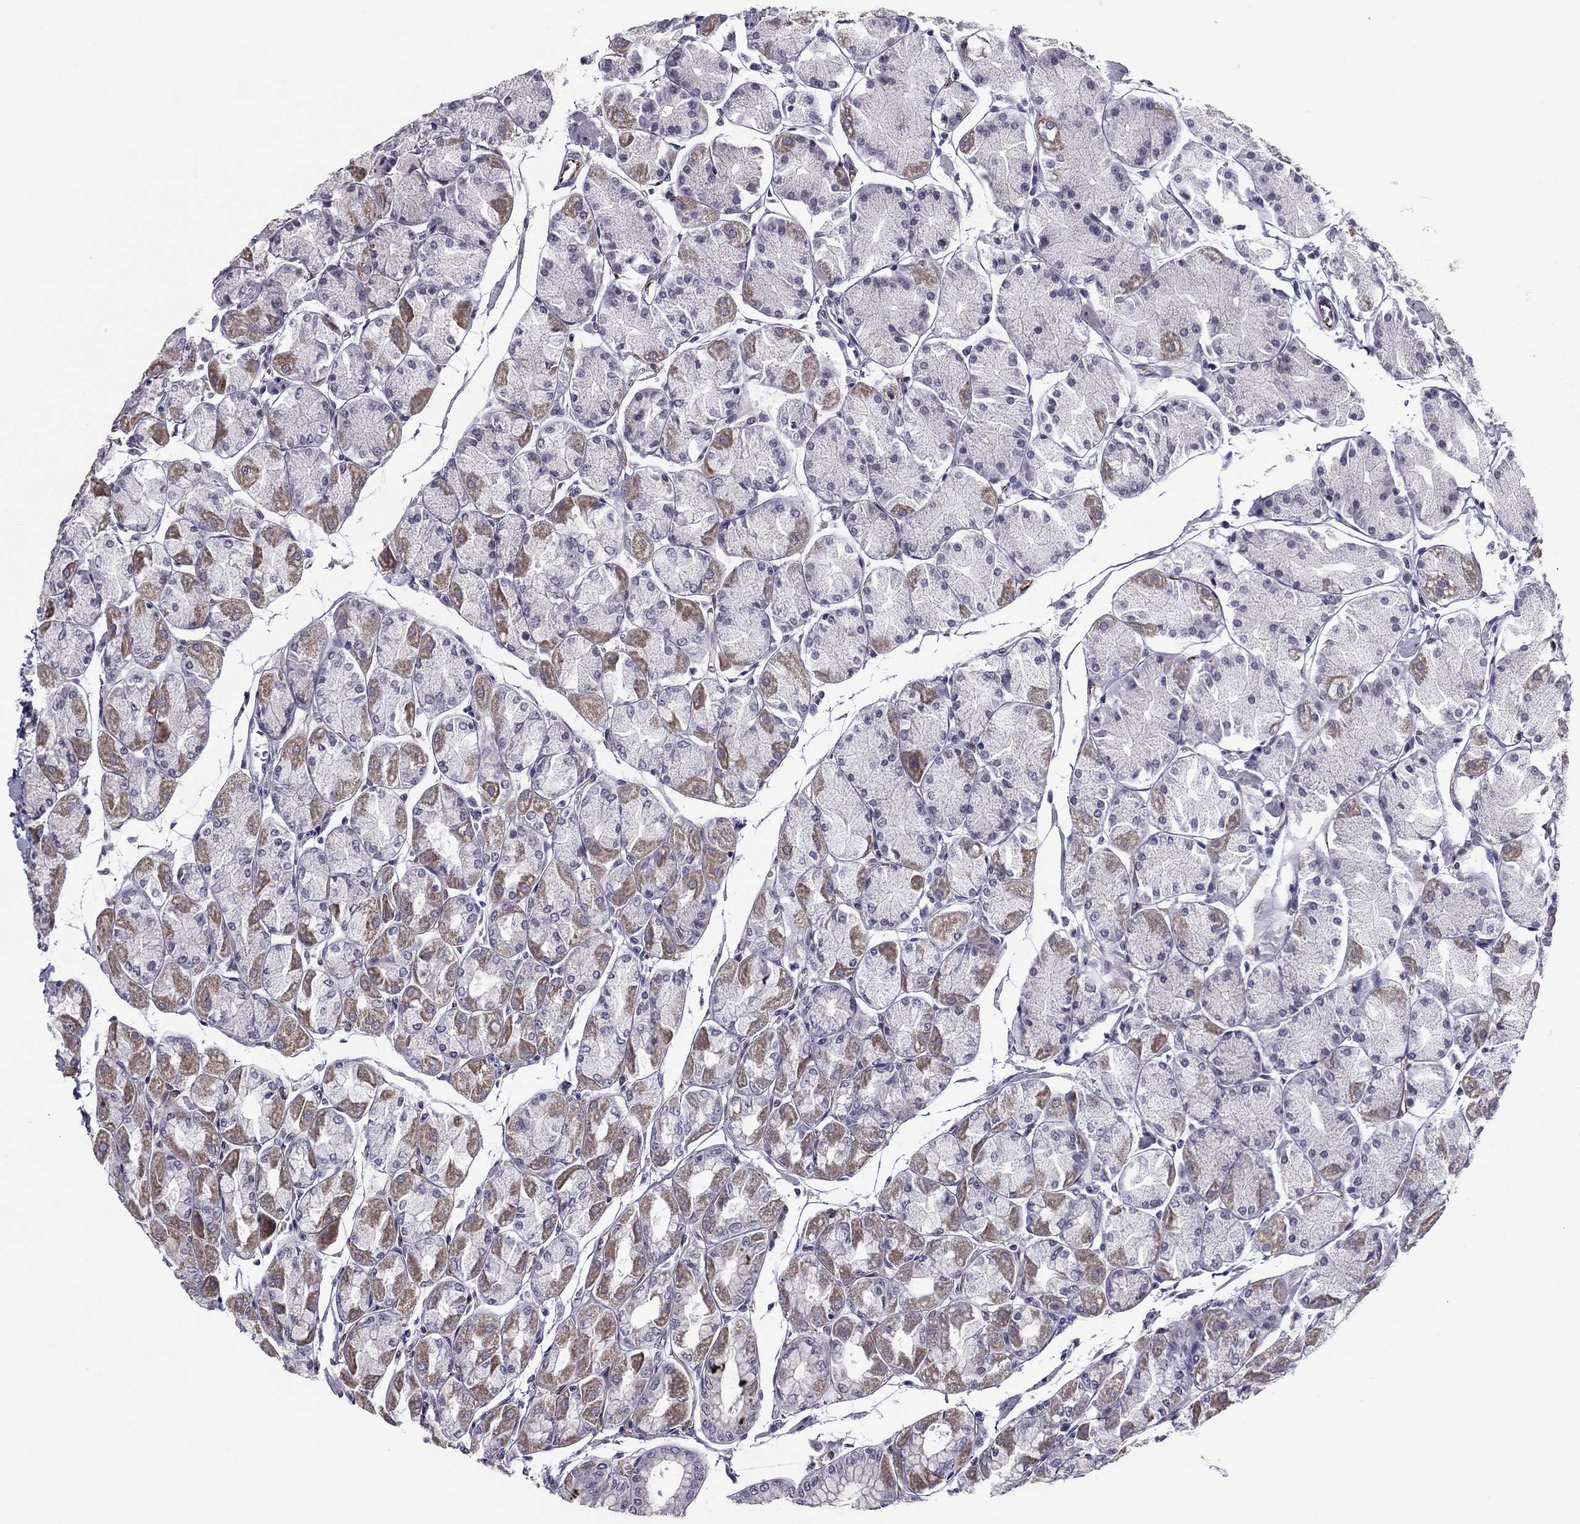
{"staining": {"intensity": "moderate", "quantity": "<25%", "location": "cytoplasmic/membranous"}, "tissue": "stomach", "cell_type": "Glandular cells", "image_type": "normal", "snomed": [{"axis": "morphology", "description": "Normal tissue, NOS"}, {"axis": "topography", "description": "Stomach, upper"}], "caption": "Brown immunohistochemical staining in normal stomach exhibits moderate cytoplasmic/membranous expression in approximately <25% of glandular cells. Immunohistochemistry (ihc) stains the protein of interest in brown and the nuclei are stained blue.", "gene": "ANKS4B", "patient": {"sex": "male", "age": 60}}